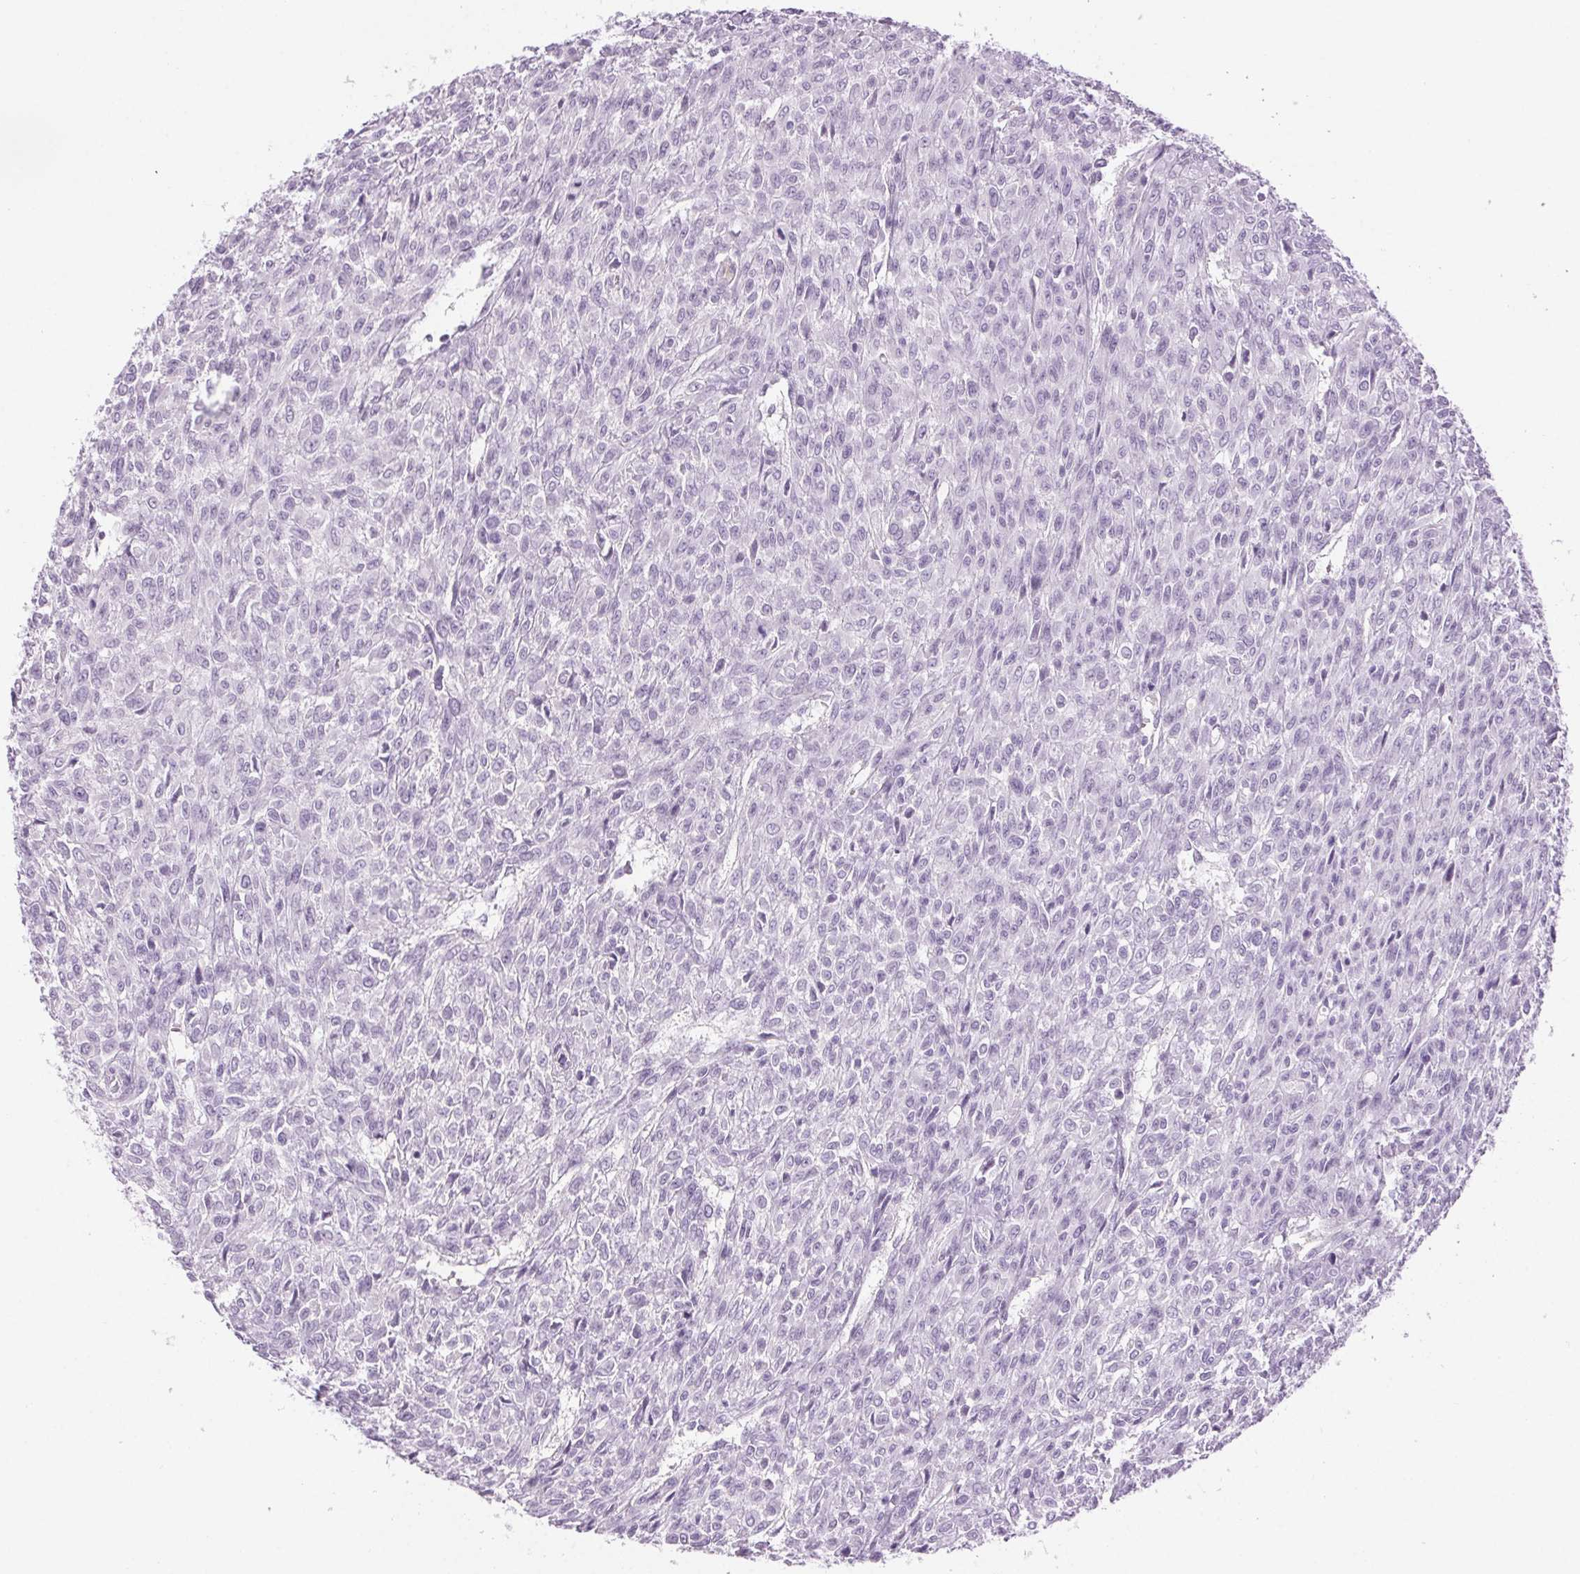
{"staining": {"intensity": "negative", "quantity": "none", "location": "none"}, "tissue": "renal cancer", "cell_type": "Tumor cells", "image_type": "cancer", "snomed": [{"axis": "morphology", "description": "Adenocarcinoma, NOS"}, {"axis": "topography", "description": "Kidney"}], "caption": "Renal adenocarcinoma was stained to show a protein in brown. There is no significant expression in tumor cells.", "gene": "LRP2", "patient": {"sex": "male", "age": 58}}